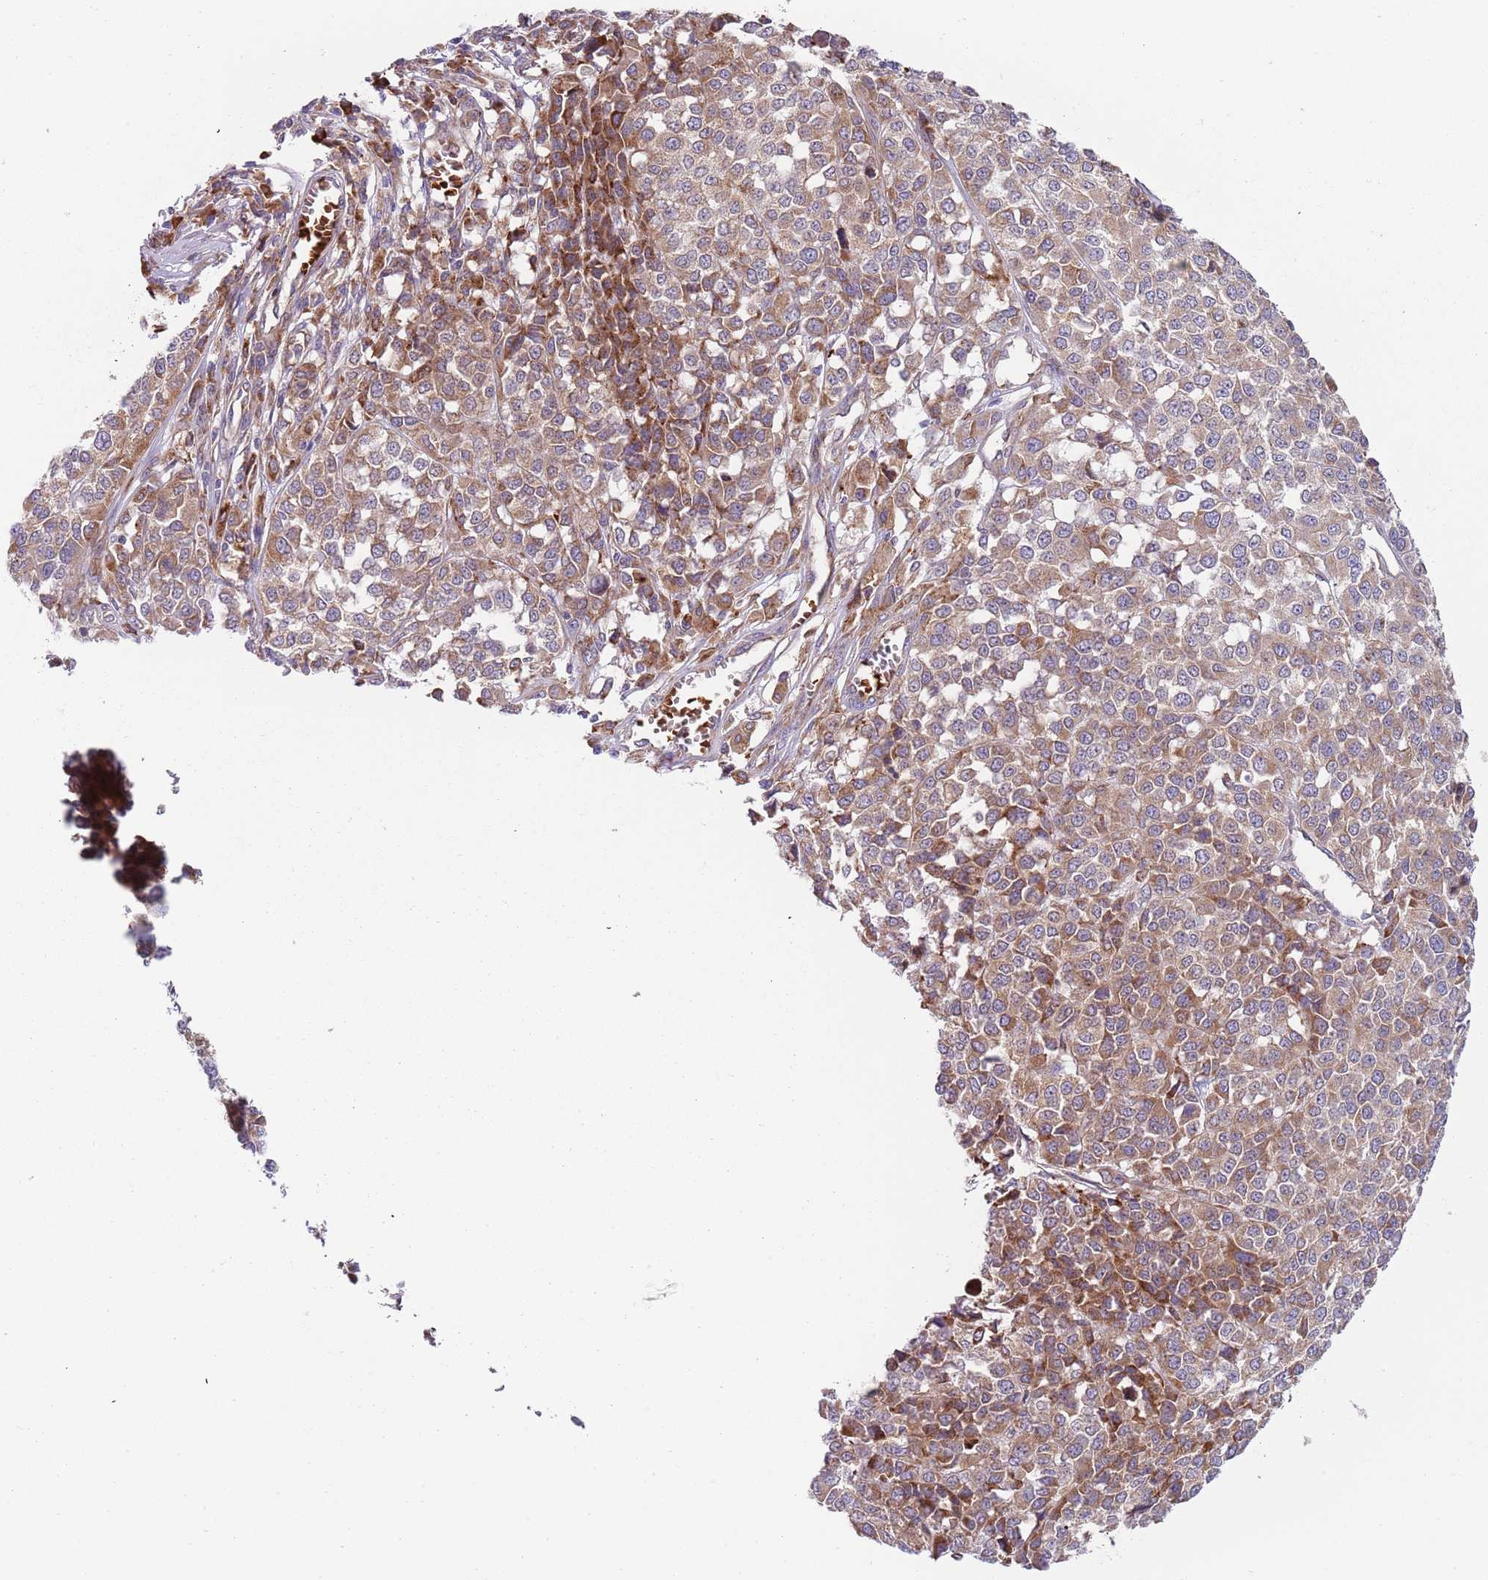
{"staining": {"intensity": "moderate", "quantity": ">75%", "location": "cytoplasmic/membranous"}, "tissue": "melanoma", "cell_type": "Tumor cells", "image_type": "cancer", "snomed": [{"axis": "morphology", "description": "Malignant melanoma, Metastatic site"}, {"axis": "topography", "description": "Lymph node"}], "caption": "High-power microscopy captured an IHC micrograph of melanoma, revealing moderate cytoplasmic/membranous positivity in approximately >75% of tumor cells. Using DAB (3,3'-diaminobenzidine) (brown) and hematoxylin (blue) stains, captured at high magnification using brightfield microscopy.", "gene": "VWCE", "patient": {"sex": "male", "age": 44}}